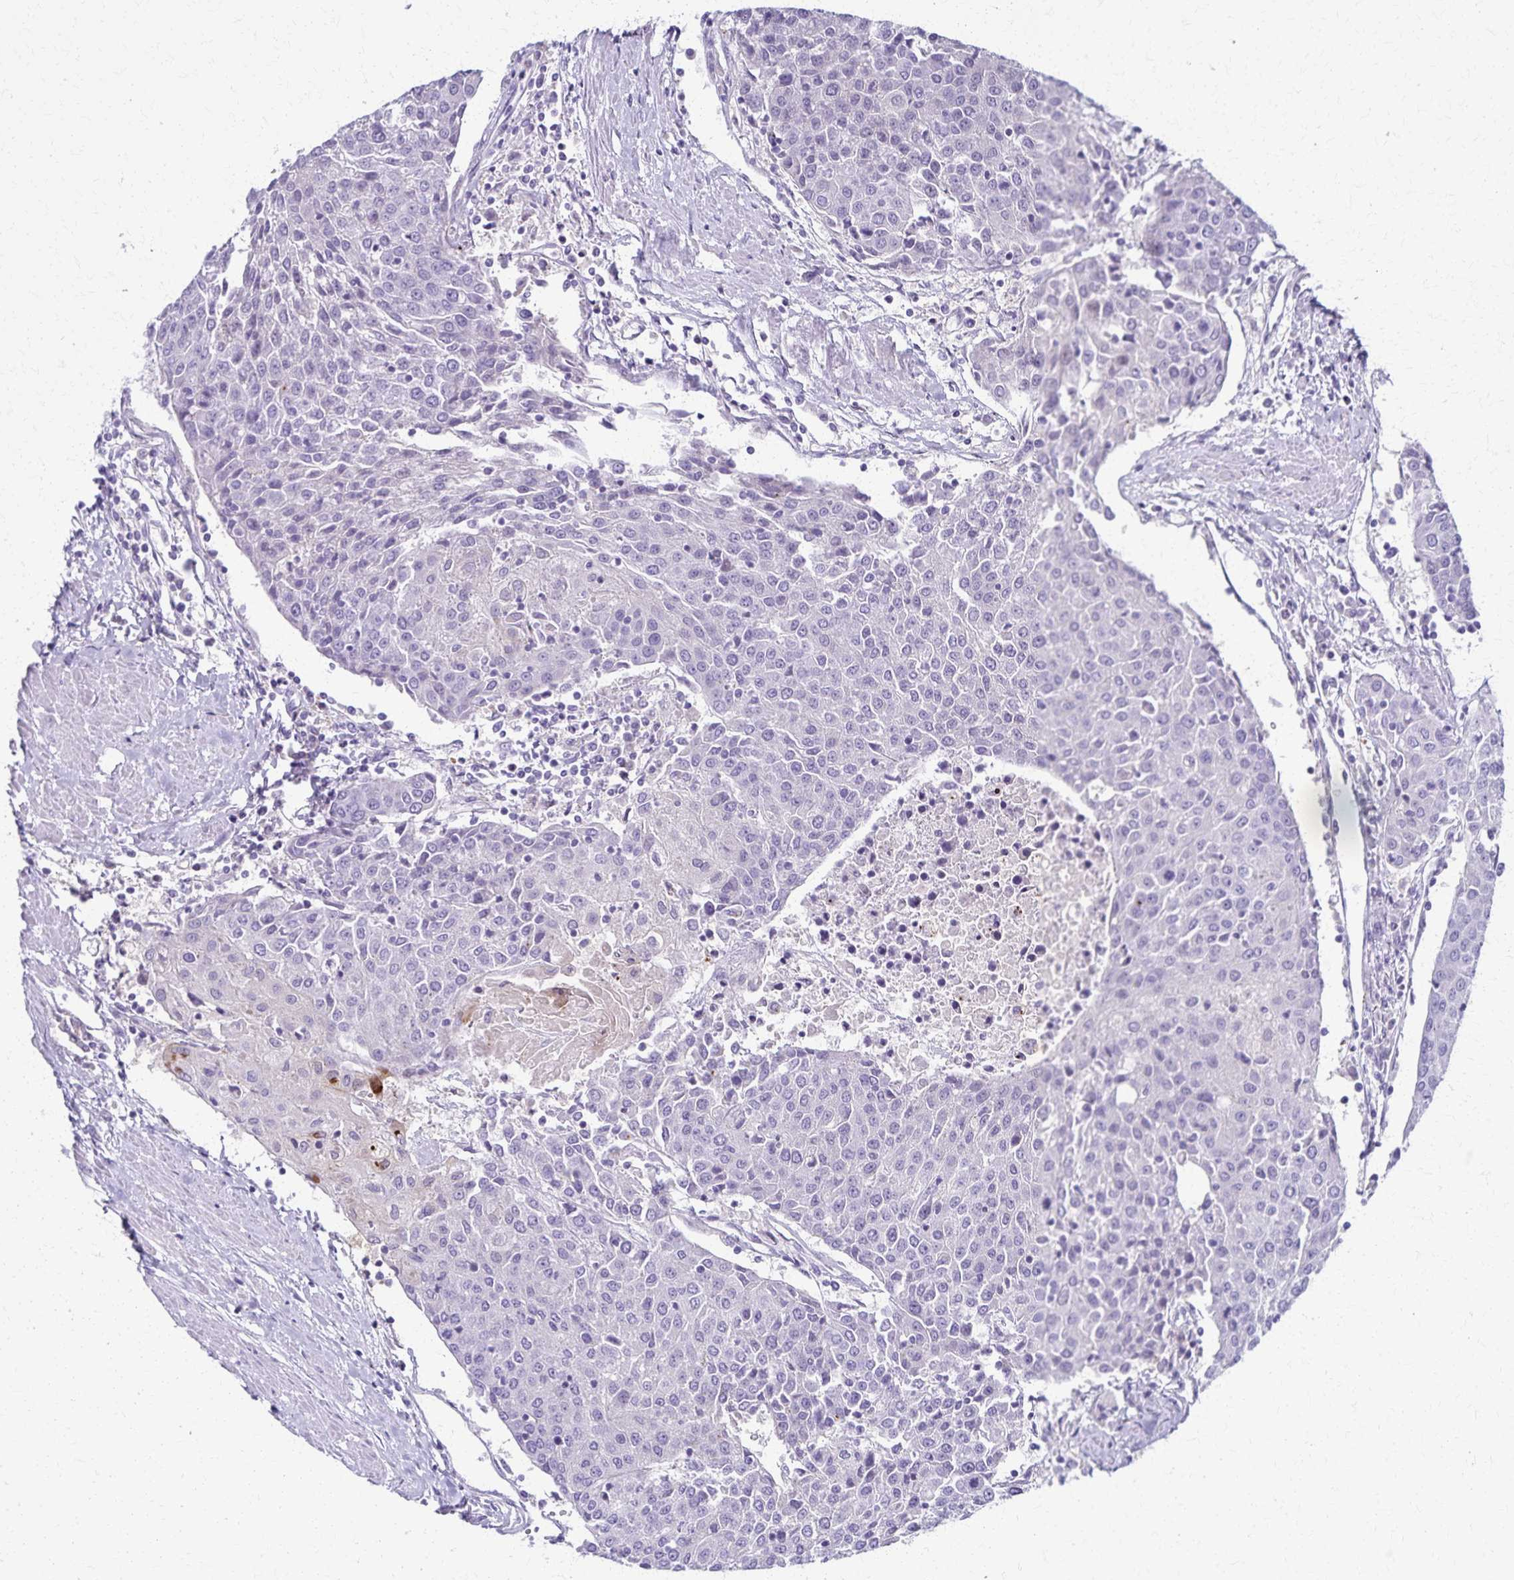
{"staining": {"intensity": "negative", "quantity": "none", "location": "none"}, "tissue": "urothelial cancer", "cell_type": "Tumor cells", "image_type": "cancer", "snomed": [{"axis": "morphology", "description": "Urothelial carcinoma, High grade"}, {"axis": "topography", "description": "Urinary bladder"}], "caption": "Tumor cells show no significant protein staining in high-grade urothelial carcinoma. Nuclei are stained in blue.", "gene": "TMEM60", "patient": {"sex": "female", "age": 85}}